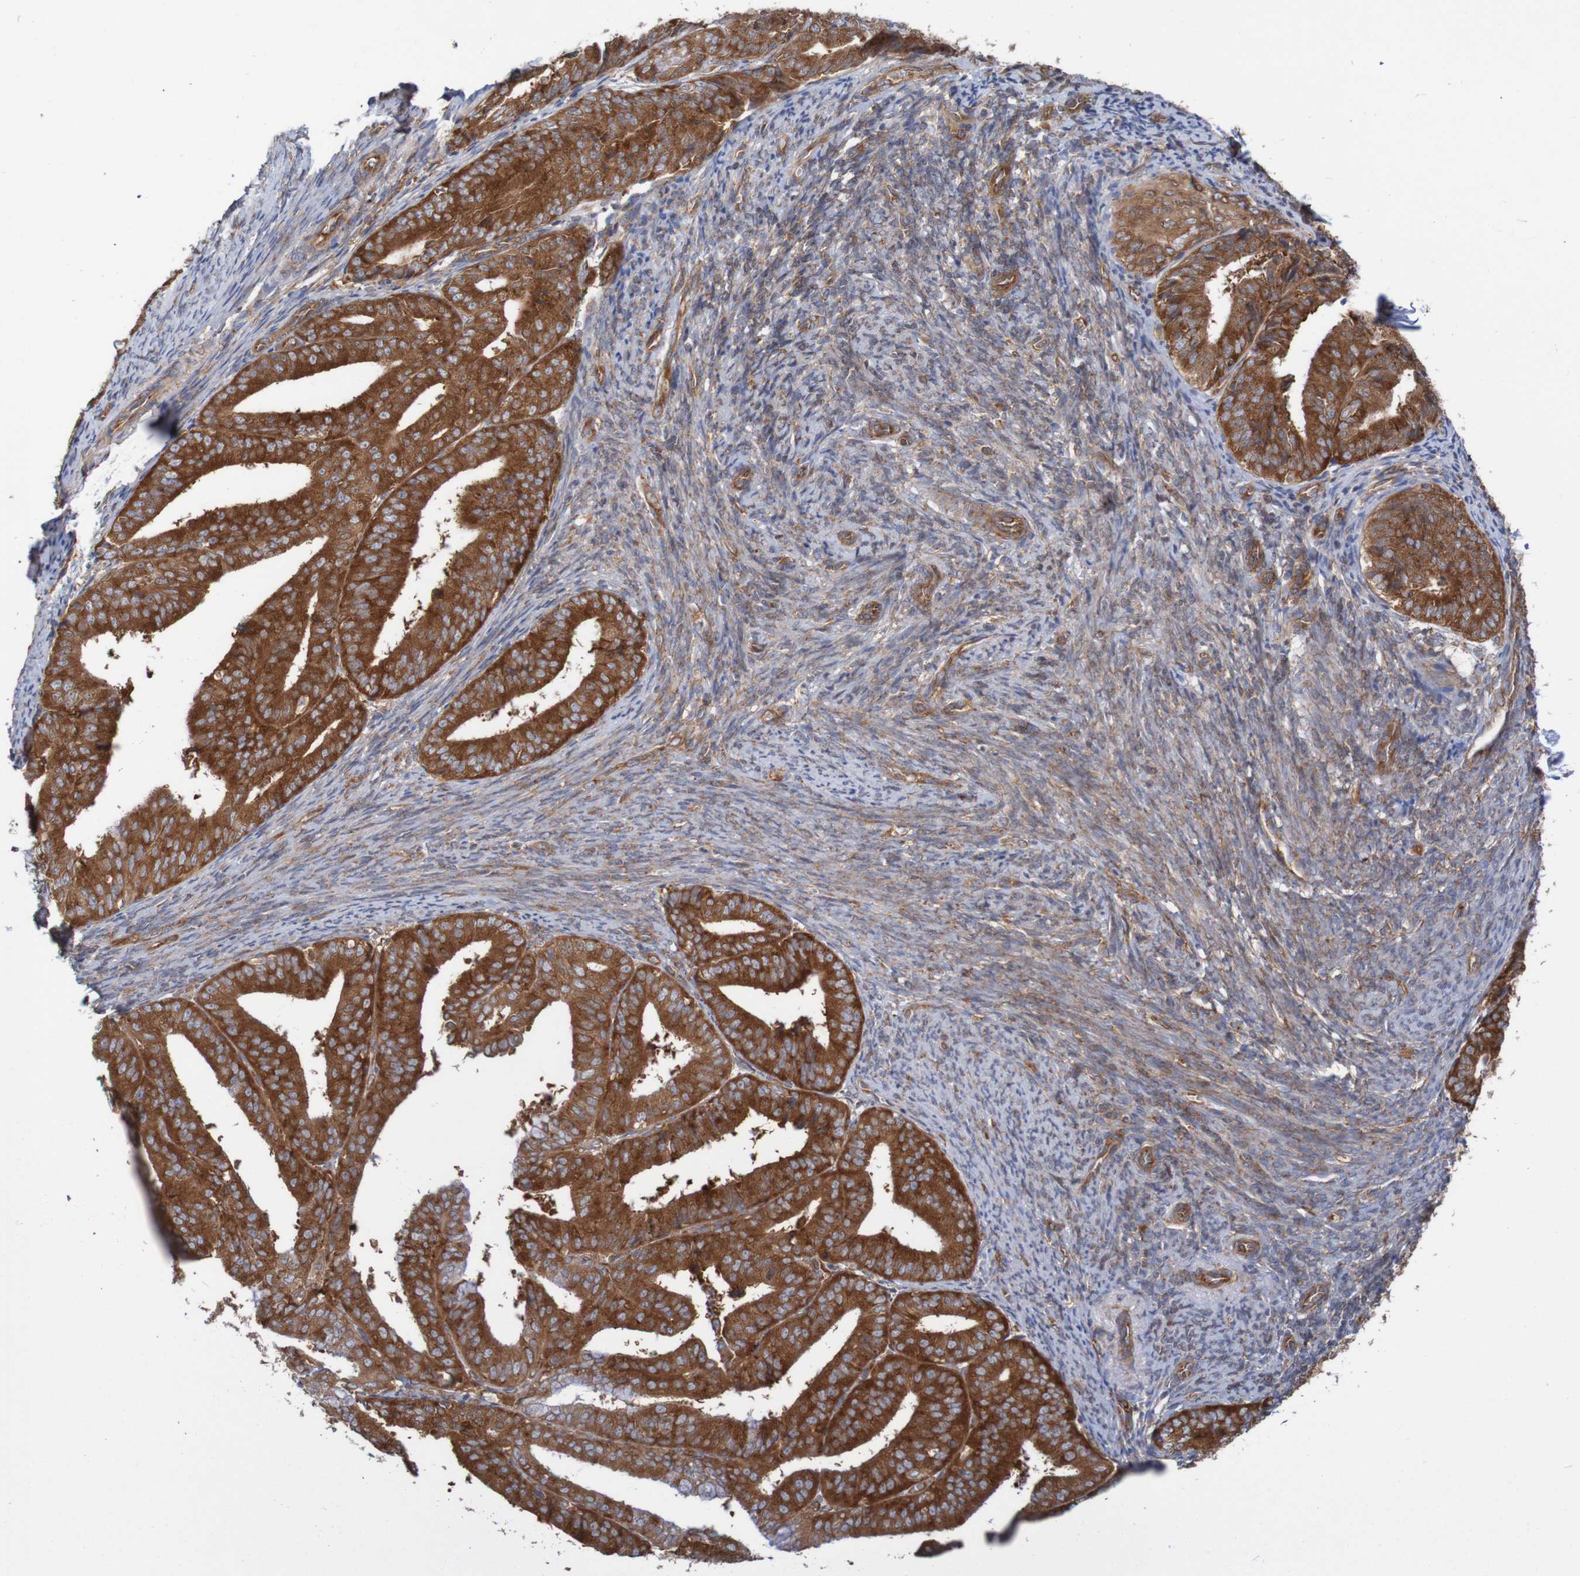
{"staining": {"intensity": "strong", "quantity": ">75%", "location": "cytoplasmic/membranous"}, "tissue": "endometrial cancer", "cell_type": "Tumor cells", "image_type": "cancer", "snomed": [{"axis": "morphology", "description": "Adenocarcinoma, NOS"}, {"axis": "topography", "description": "Endometrium"}], "caption": "Immunohistochemical staining of human adenocarcinoma (endometrial) demonstrates strong cytoplasmic/membranous protein positivity in approximately >75% of tumor cells.", "gene": "LRRC47", "patient": {"sex": "female", "age": 63}}